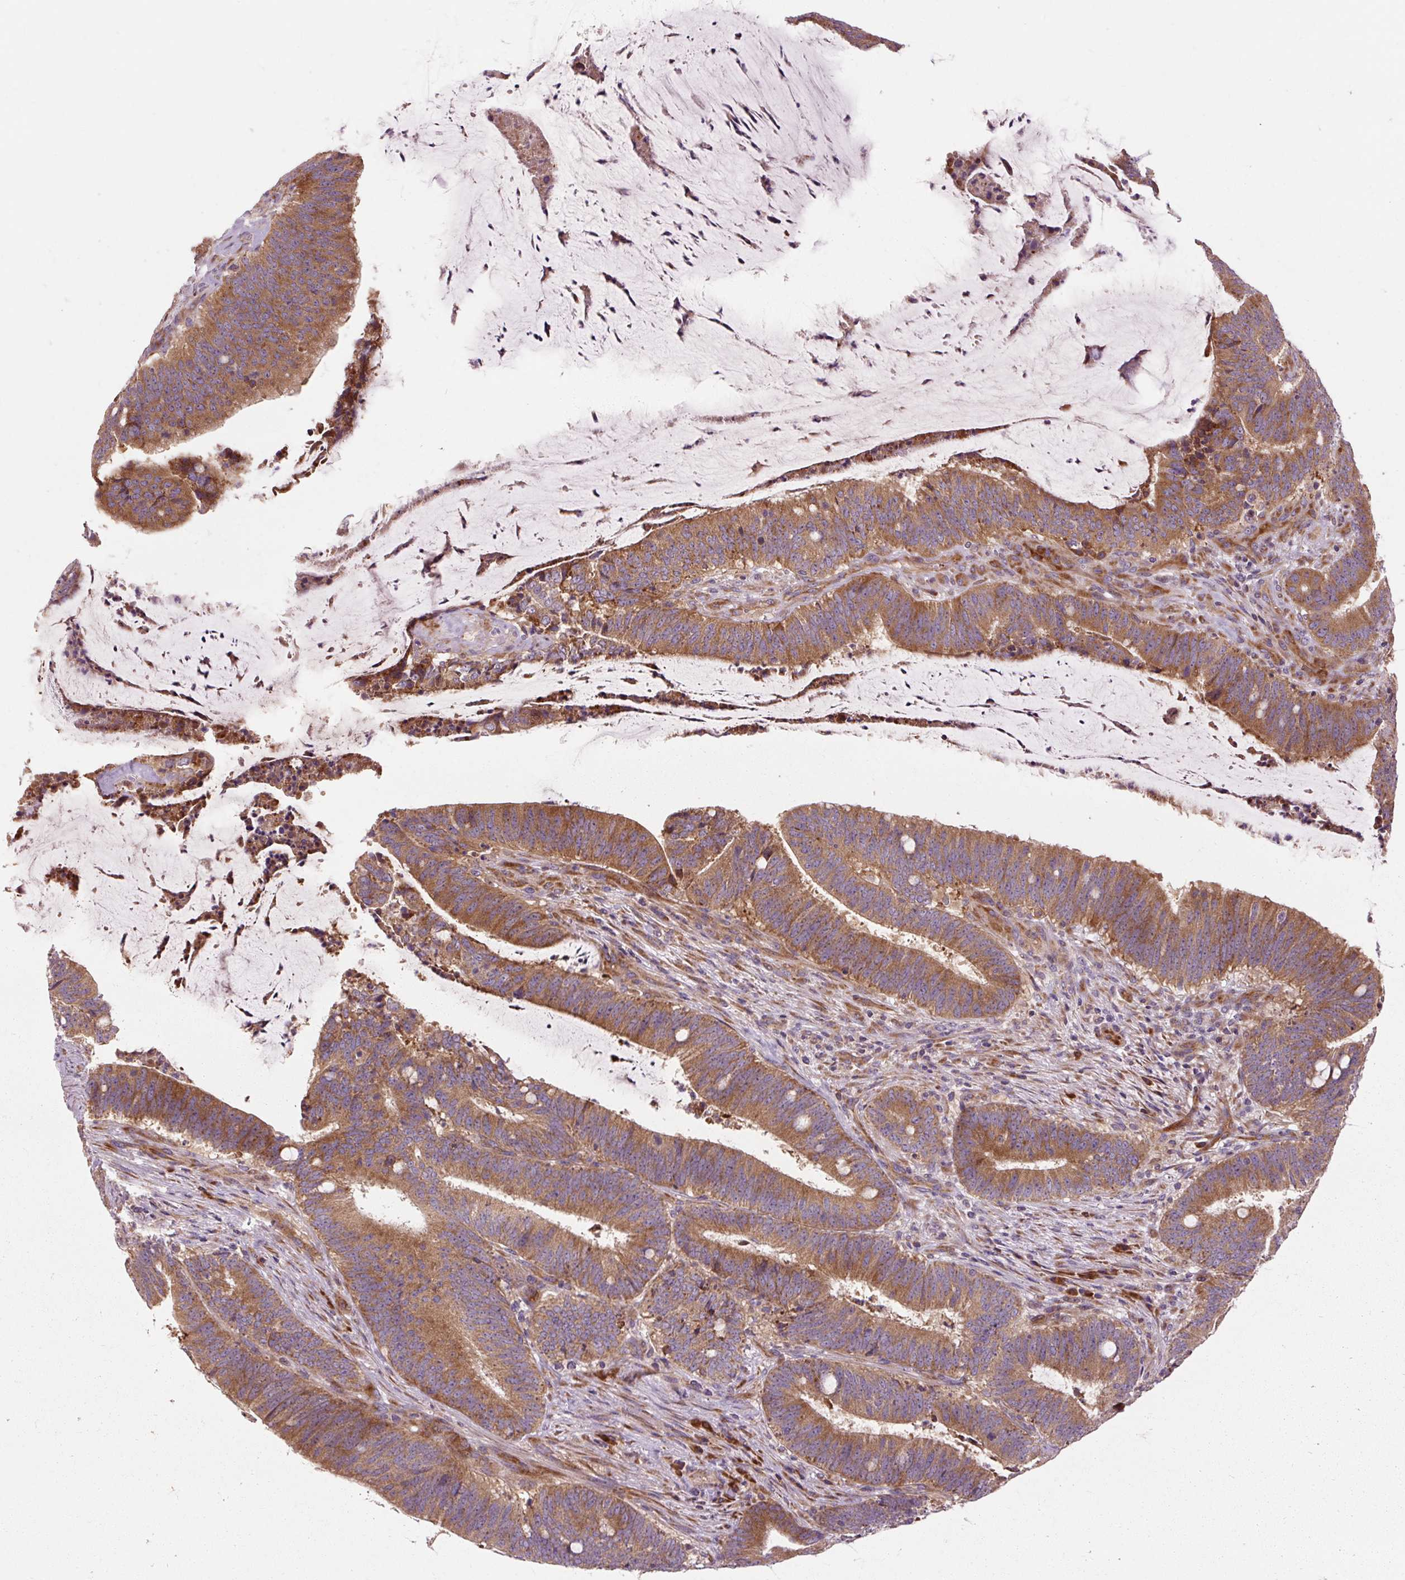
{"staining": {"intensity": "moderate", "quantity": ">75%", "location": "cytoplasmic/membranous"}, "tissue": "colorectal cancer", "cell_type": "Tumor cells", "image_type": "cancer", "snomed": [{"axis": "morphology", "description": "Adenocarcinoma, NOS"}, {"axis": "topography", "description": "Colon"}], "caption": "Human adenocarcinoma (colorectal) stained with a protein marker reveals moderate staining in tumor cells.", "gene": "PRSS48", "patient": {"sex": "female", "age": 43}}